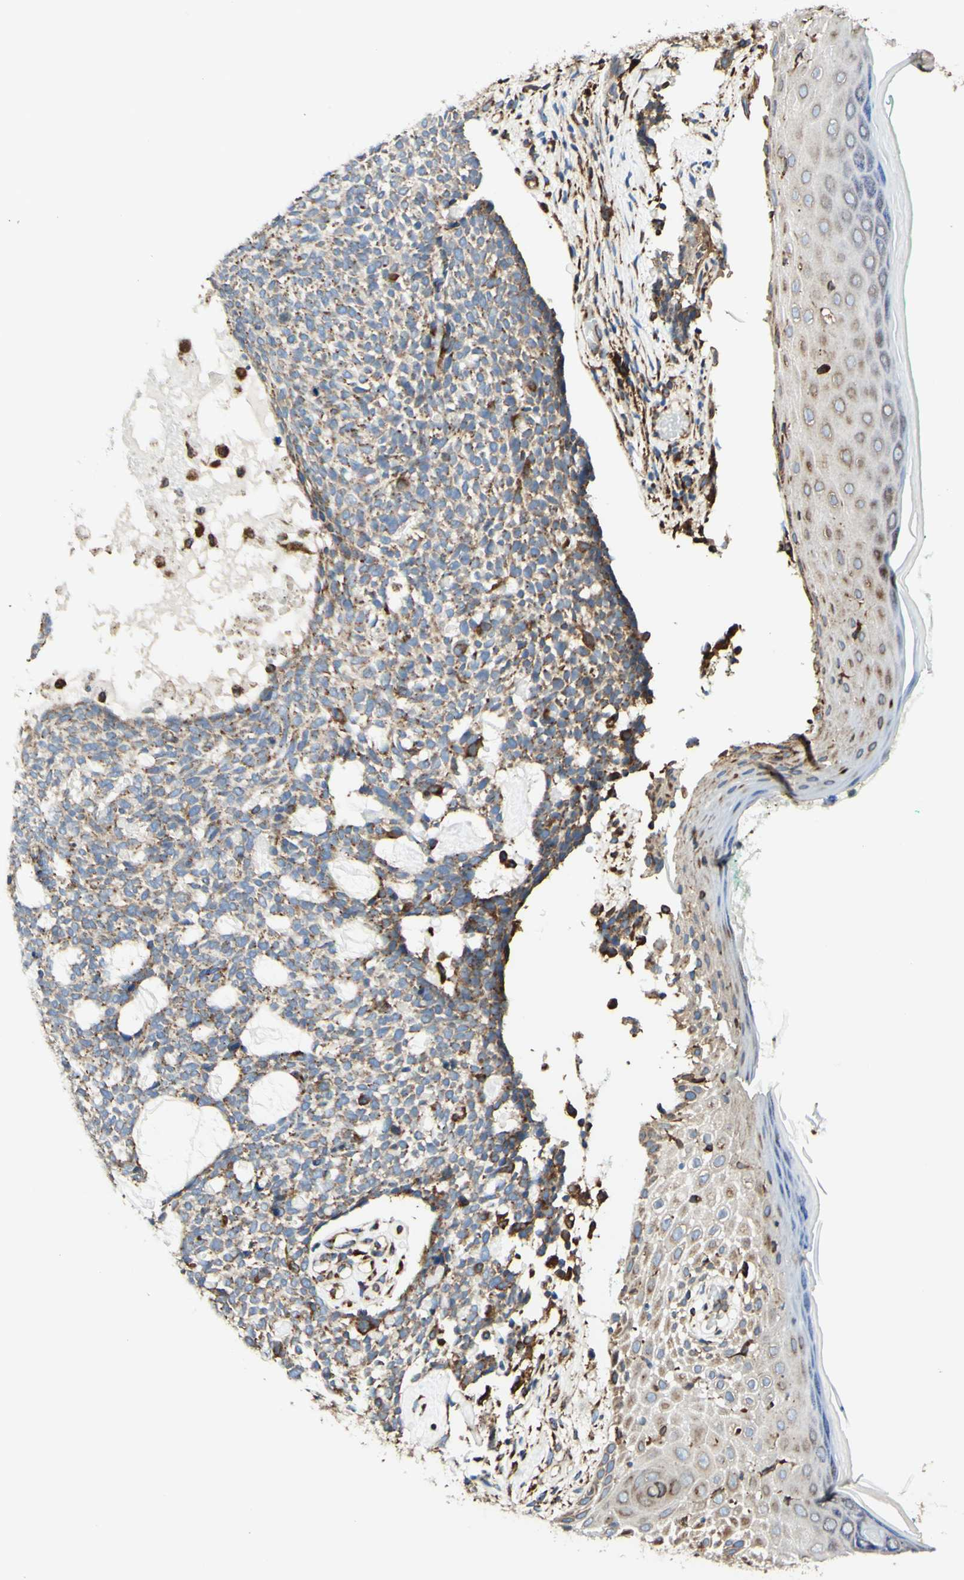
{"staining": {"intensity": "weak", "quantity": ">75%", "location": "cytoplasmic/membranous"}, "tissue": "skin cancer", "cell_type": "Tumor cells", "image_type": "cancer", "snomed": [{"axis": "morphology", "description": "Basal cell carcinoma"}, {"axis": "topography", "description": "Skin"}], "caption": "A photomicrograph showing weak cytoplasmic/membranous staining in approximately >75% of tumor cells in skin basal cell carcinoma, as visualized by brown immunohistochemical staining.", "gene": "DNAJB11", "patient": {"sex": "female", "age": 84}}